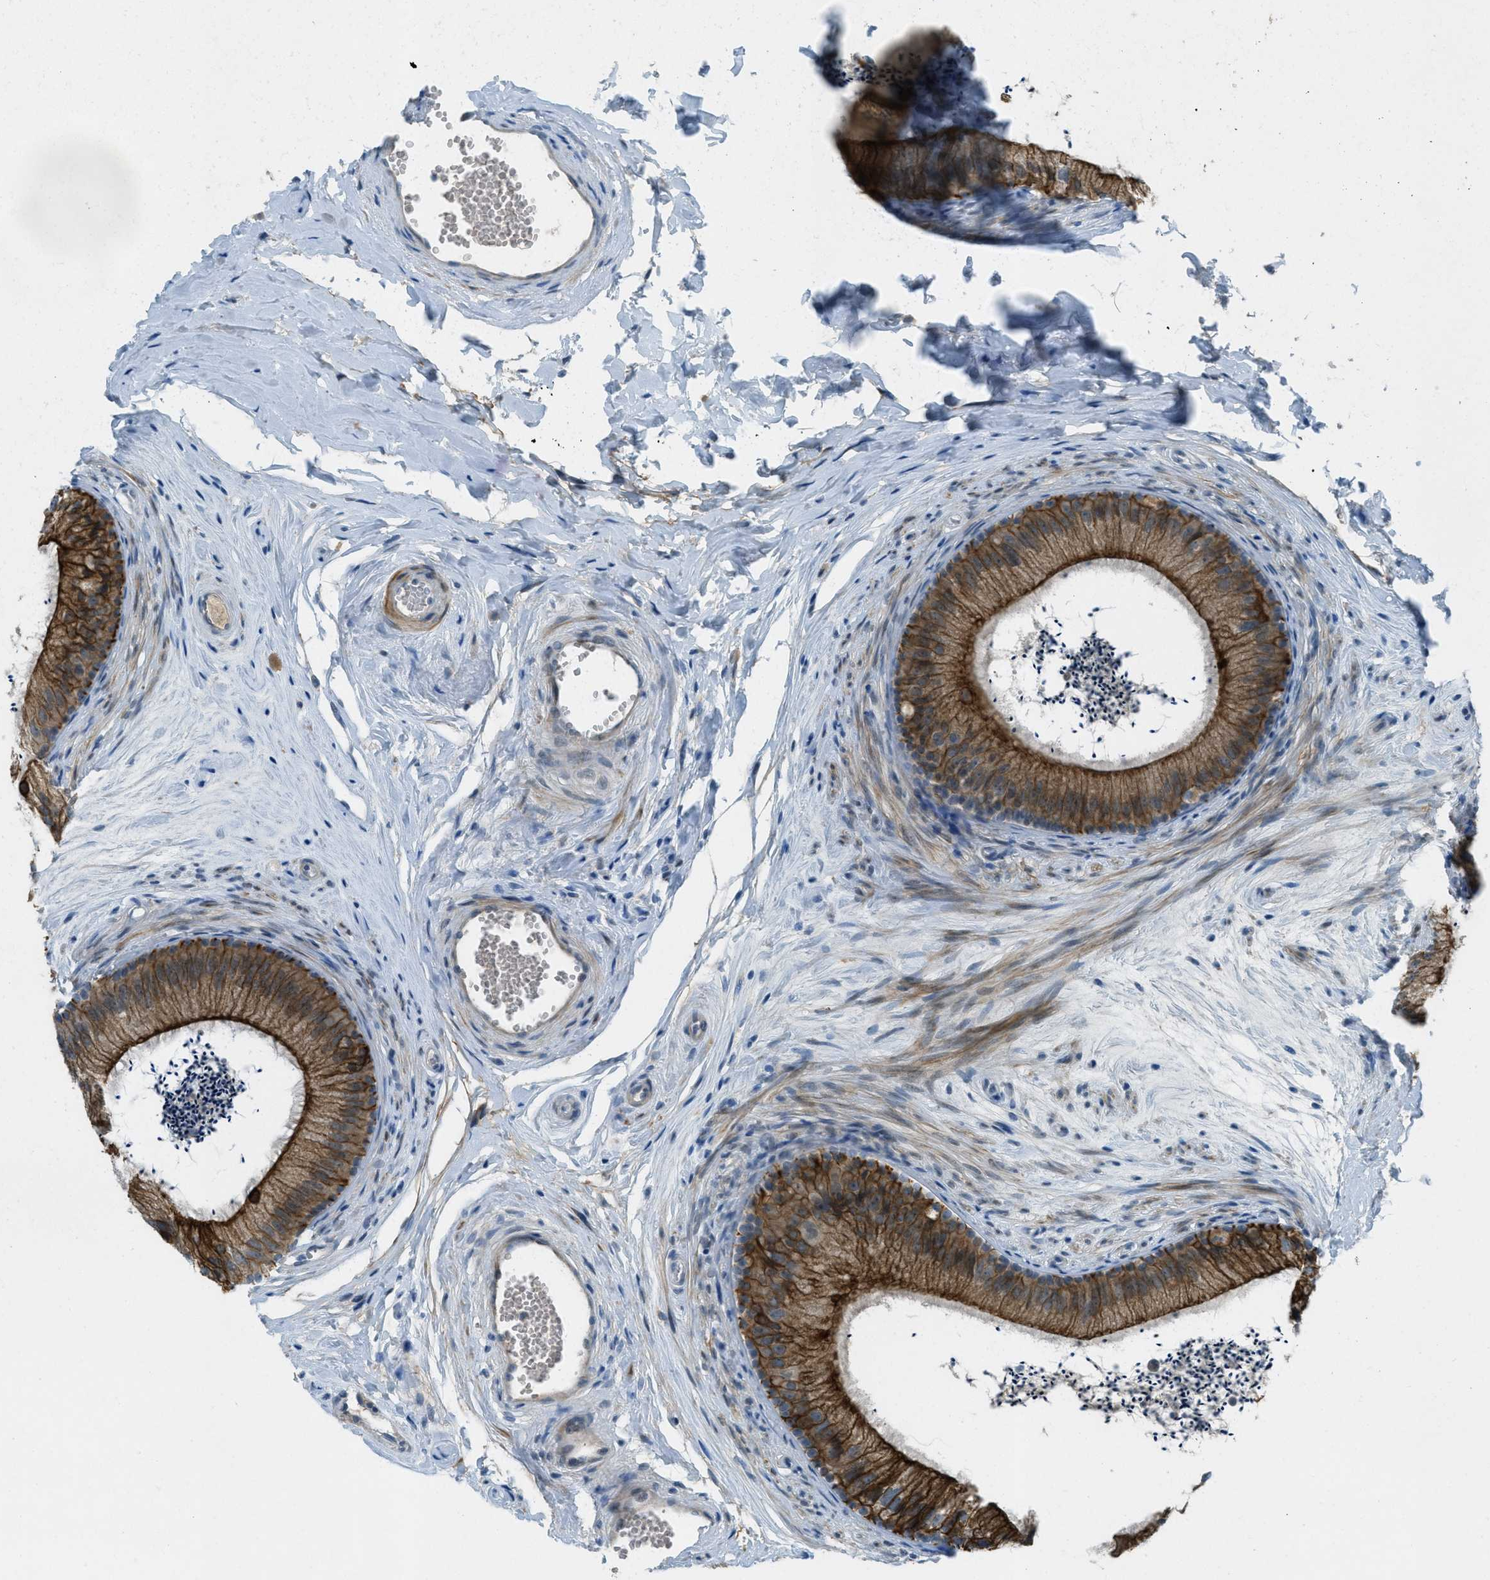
{"staining": {"intensity": "strong", "quantity": ">75%", "location": "cytoplasmic/membranous"}, "tissue": "epididymis", "cell_type": "Glandular cells", "image_type": "normal", "snomed": [{"axis": "morphology", "description": "Normal tissue, NOS"}, {"axis": "topography", "description": "Epididymis"}], "caption": "Protein analysis of normal epididymis shows strong cytoplasmic/membranous positivity in approximately >75% of glandular cells.", "gene": "KLHL8", "patient": {"sex": "male", "age": 56}}